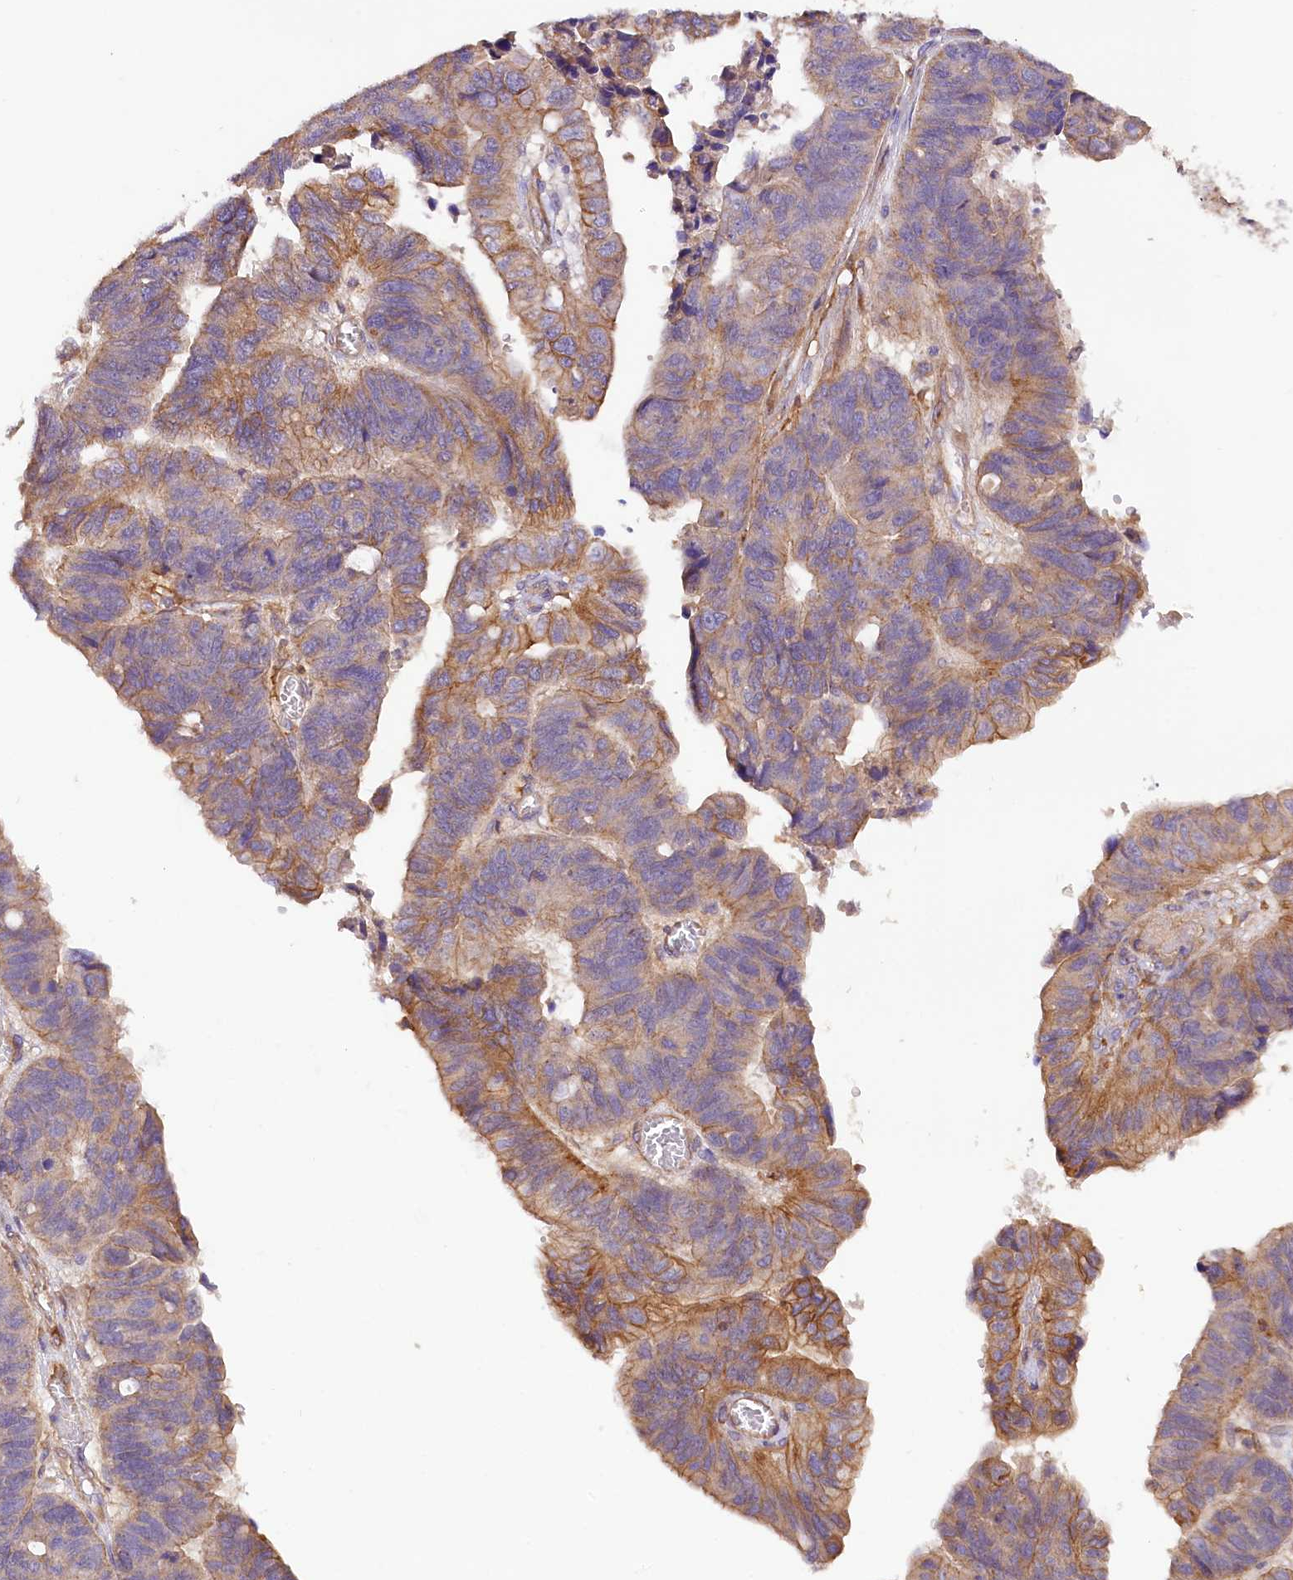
{"staining": {"intensity": "moderate", "quantity": "<25%", "location": "cytoplasmic/membranous"}, "tissue": "stomach cancer", "cell_type": "Tumor cells", "image_type": "cancer", "snomed": [{"axis": "morphology", "description": "Adenocarcinoma, NOS"}, {"axis": "topography", "description": "Stomach"}], "caption": "Stomach adenocarcinoma stained for a protein reveals moderate cytoplasmic/membranous positivity in tumor cells. The staining is performed using DAB brown chromogen to label protein expression. The nuclei are counter-stained blue using hematoxylin.", "gene": "CSAD", "patient": {"sex": "male", "age": 59}}